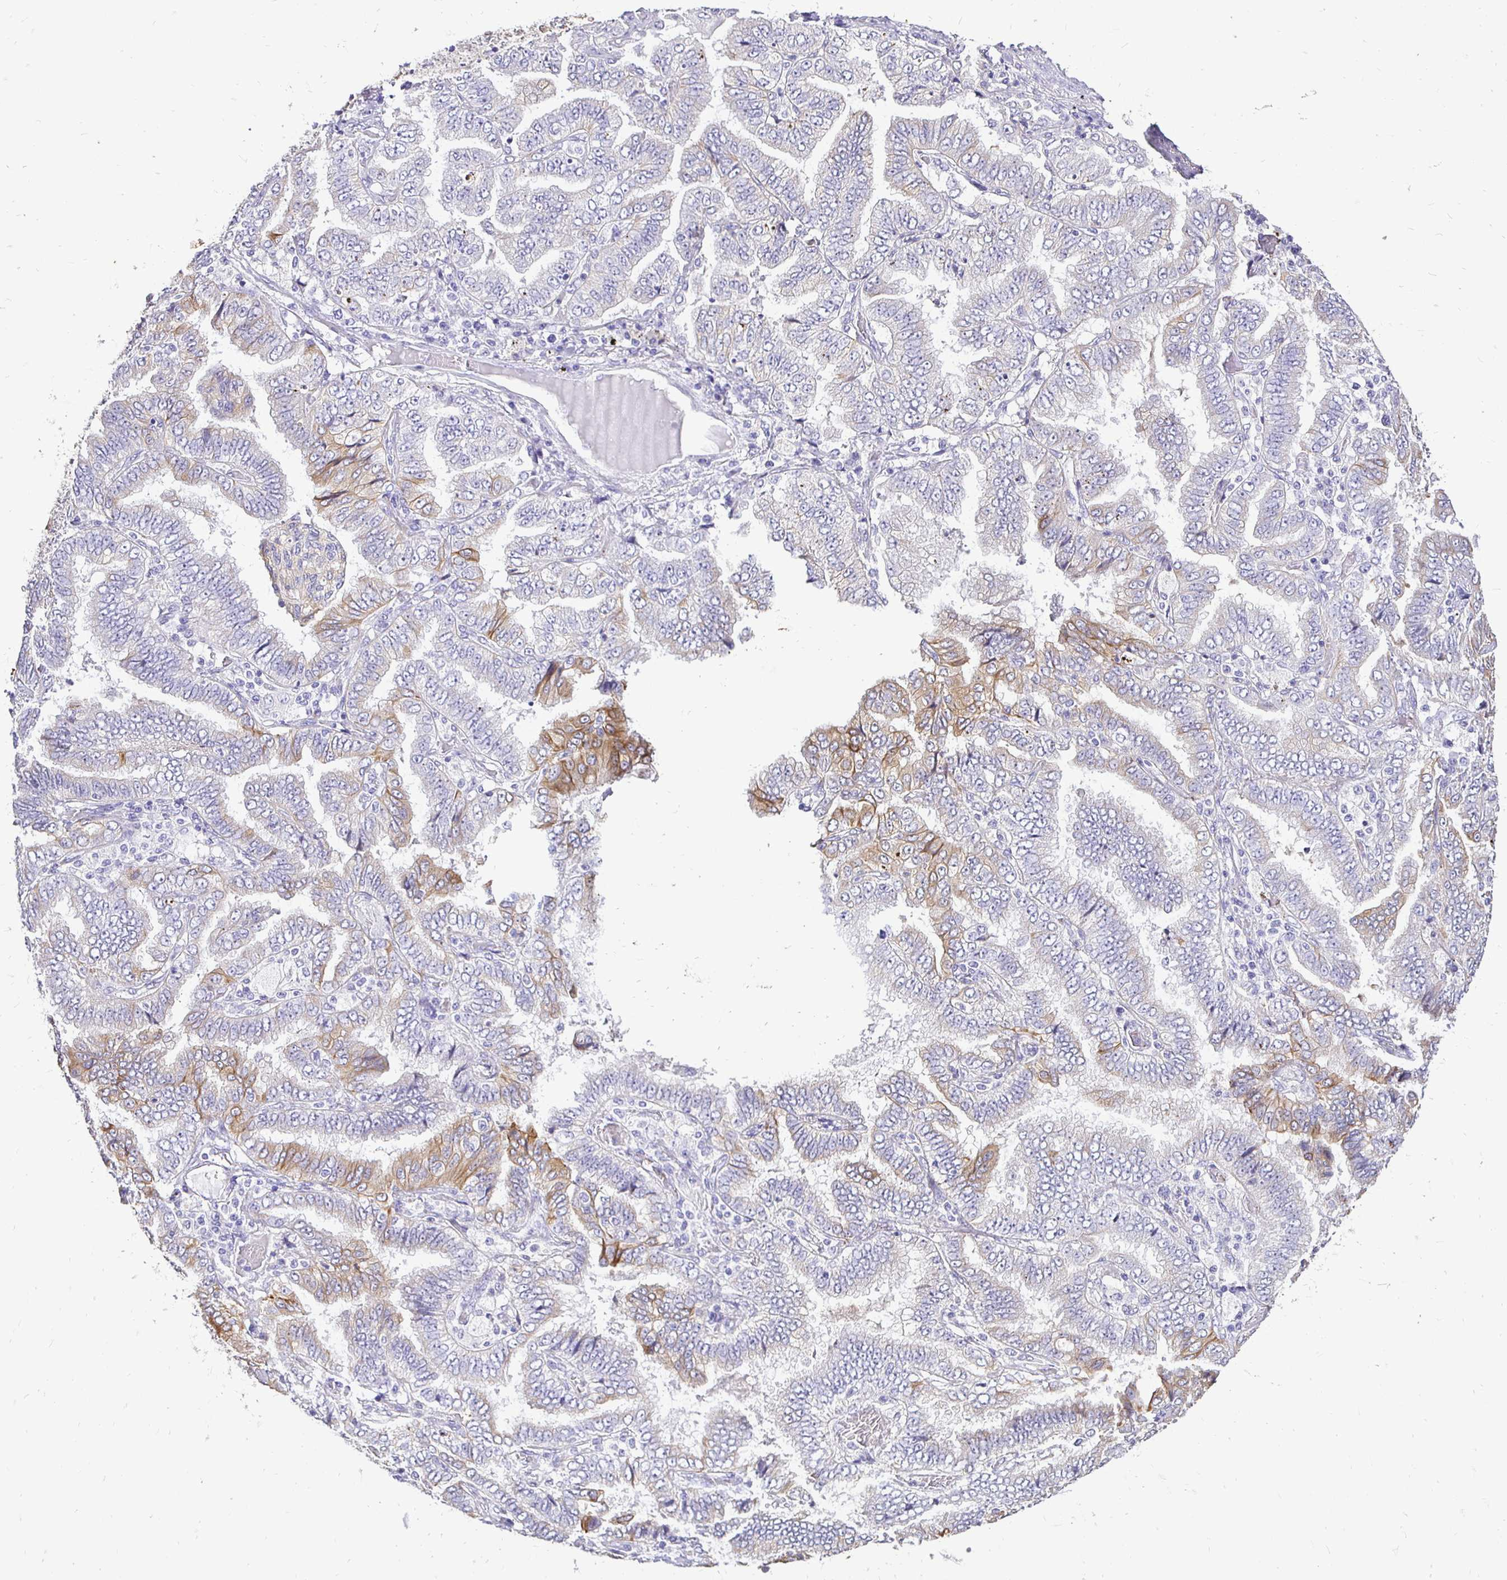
{"staining": {"intensity": "moderate", "quantity": "<25%", "location": "cytoplasmic/membranous"}, "tissue": "lung cancer", "cell_type": "Tumor cells", "image_type": "cancer", "snomed": [{"axis": "morphology", "description": "Aneuploidy"}, {"axis": "morphology", "description": "Adenocarcinoma, NOS"}, {"axis": "morphology", "description": "Adenocarcinoma, metastatic, NOS"}, {"axis": "topography", "description": "Lymph node"}, {"axis": "topography", "description": "Lung"}], "caption": "Human lung cancer stained with a protein marker exhibits moderate staining in tumor cells.", "gene": "TAF1D", "patient": {"sex": "female", "age": 48}}